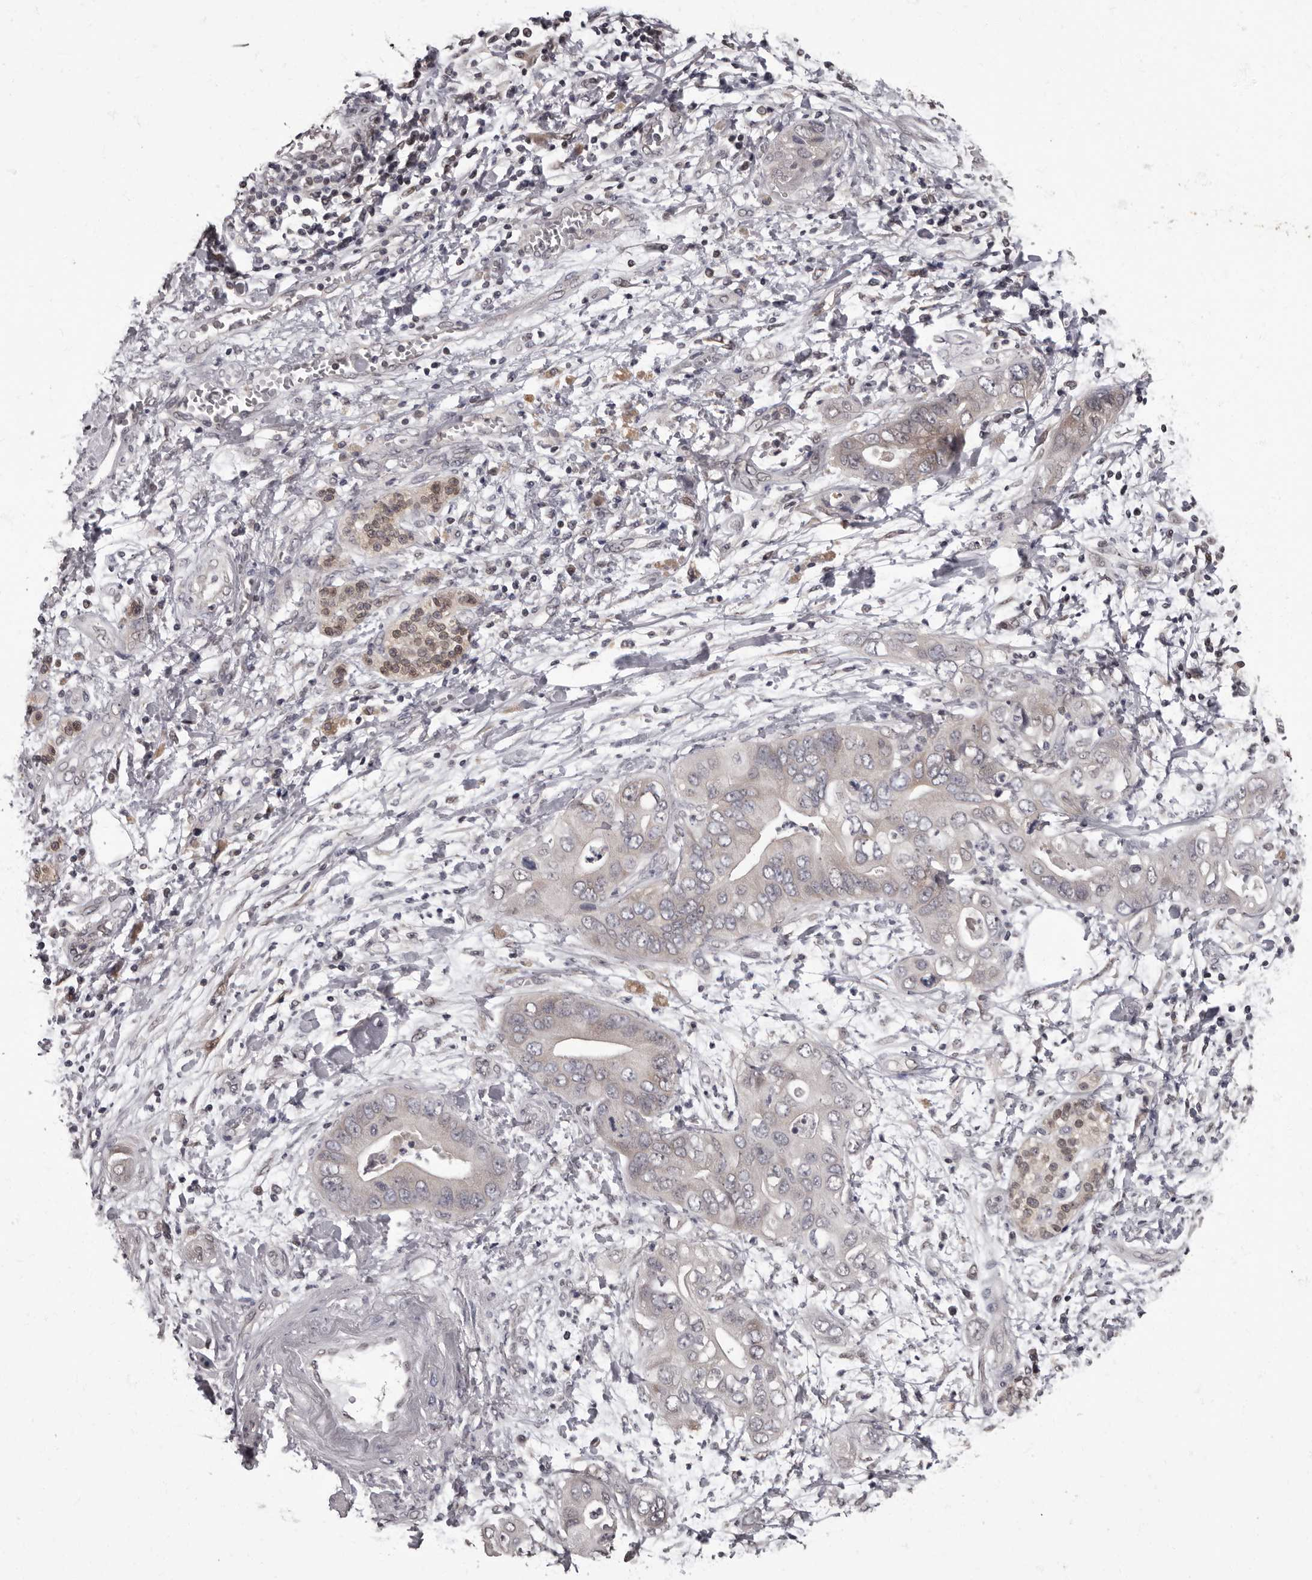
{"staining": {"intensity": "negative", "quantity": "none", "location": "none"}, "tissue": "pancreatic cancer", "cell_type": "Tumor cells", "image_type": "cancer", "snomed": [{"axis": "morphology", "description": "Adenocarcinoma, NOS"}, {"axis": "topography", "description": "Pancreas"}], "caption": "Pancreatic adenocarcinoma was stained to show a protein in brown. There is no significant expression in tumor cells.", "gene": "C1orf50", "patient": {"sex": "female", "age": 78}}